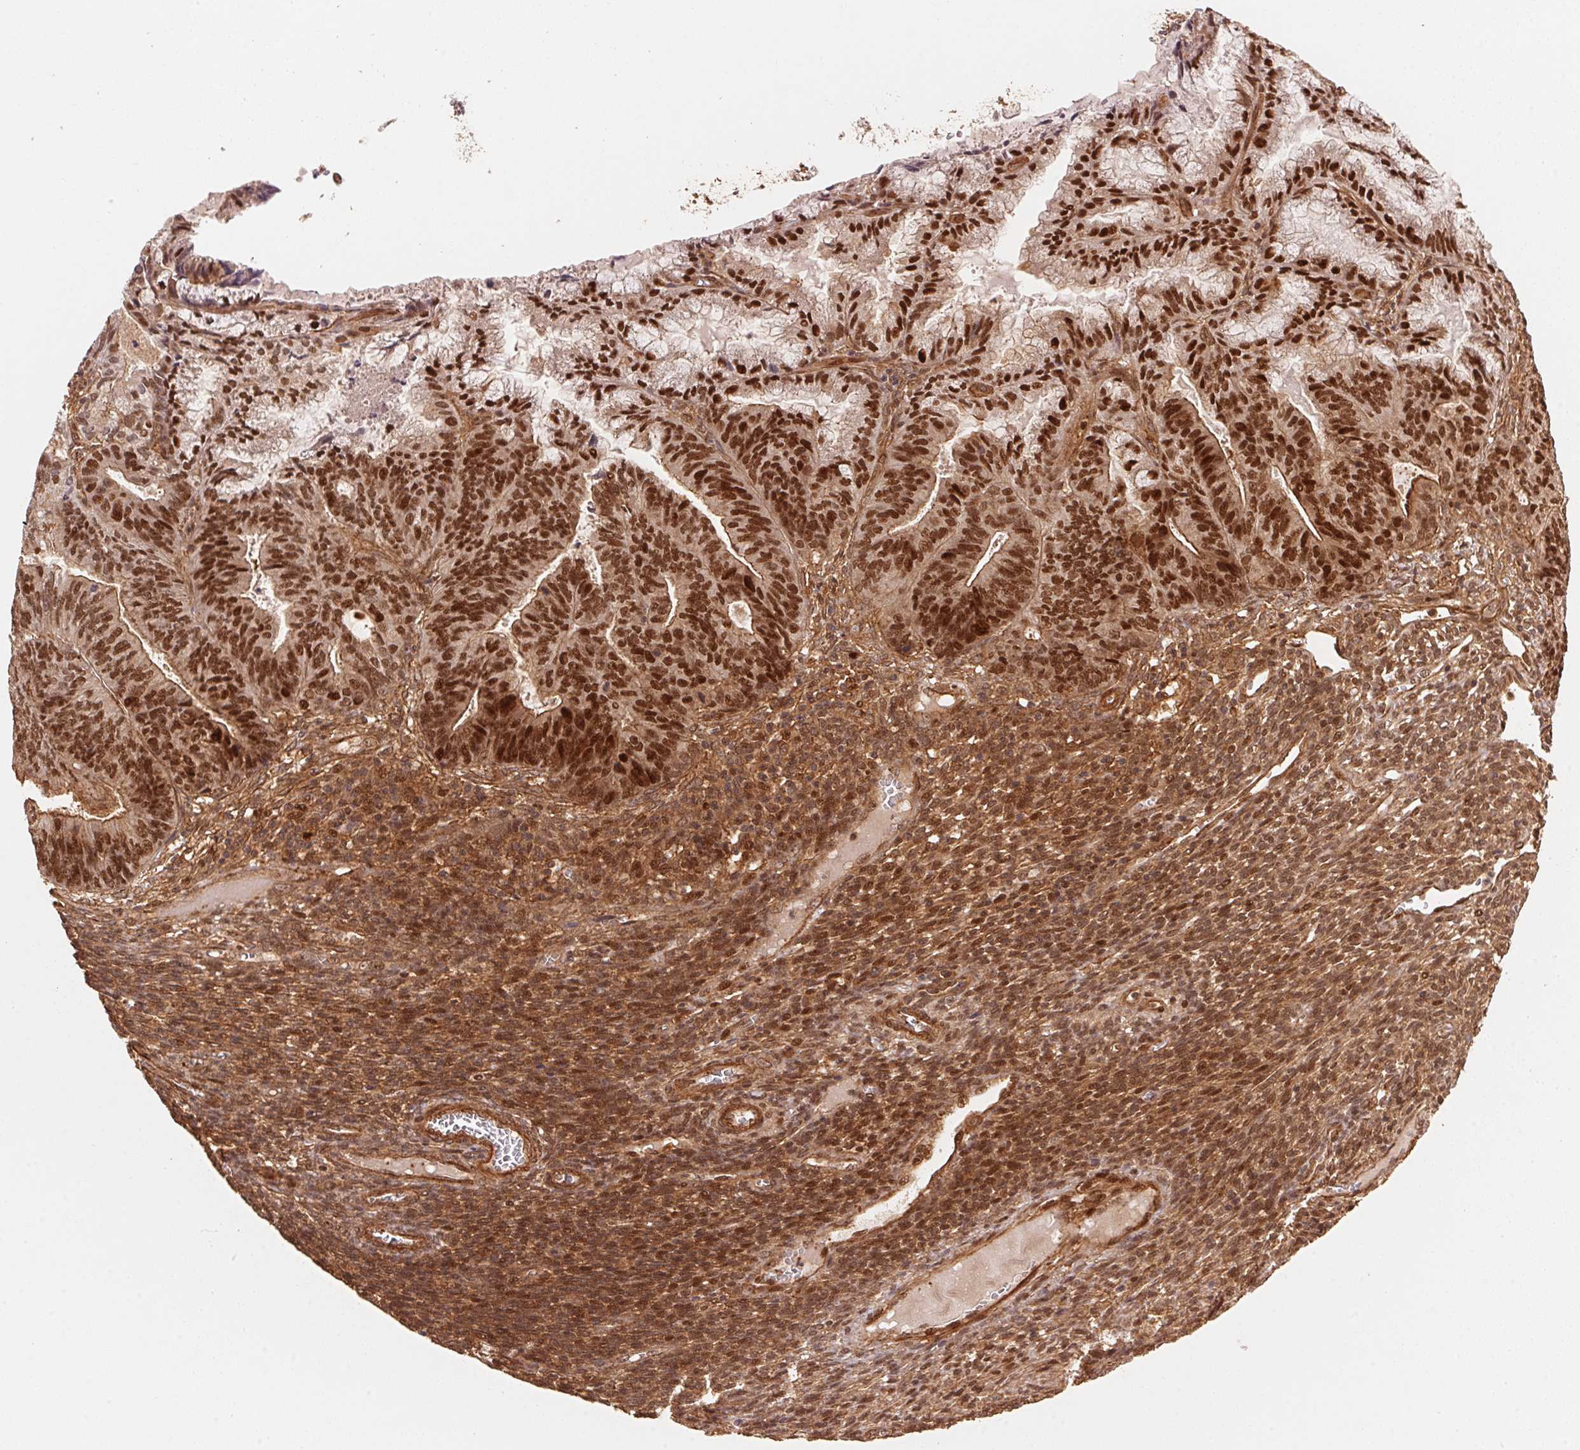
{"staining": {"intensity": "moderate", "quantity": ">75%", "location": "nuclear"}, "tissue": "endometrial cancer", "cell_type": "Tumor cells", "image_type": "cancer", "snomed": [{"axis": "morphology", "description": "Adenocarcinoma, NOS"}, {"axis": "topography", "description": "Endometrium"}], "caption": "Immunohistochemistry (DAB (3,3'-diaminobenzidine)) staining of human endometrial cancer (adenocarcinoma) demonstrates moderate nuclear protein staining in approximately >75% of tumor cells.", "gene": "TNIP2", "patient": {"sex": "female", "age": 86}}